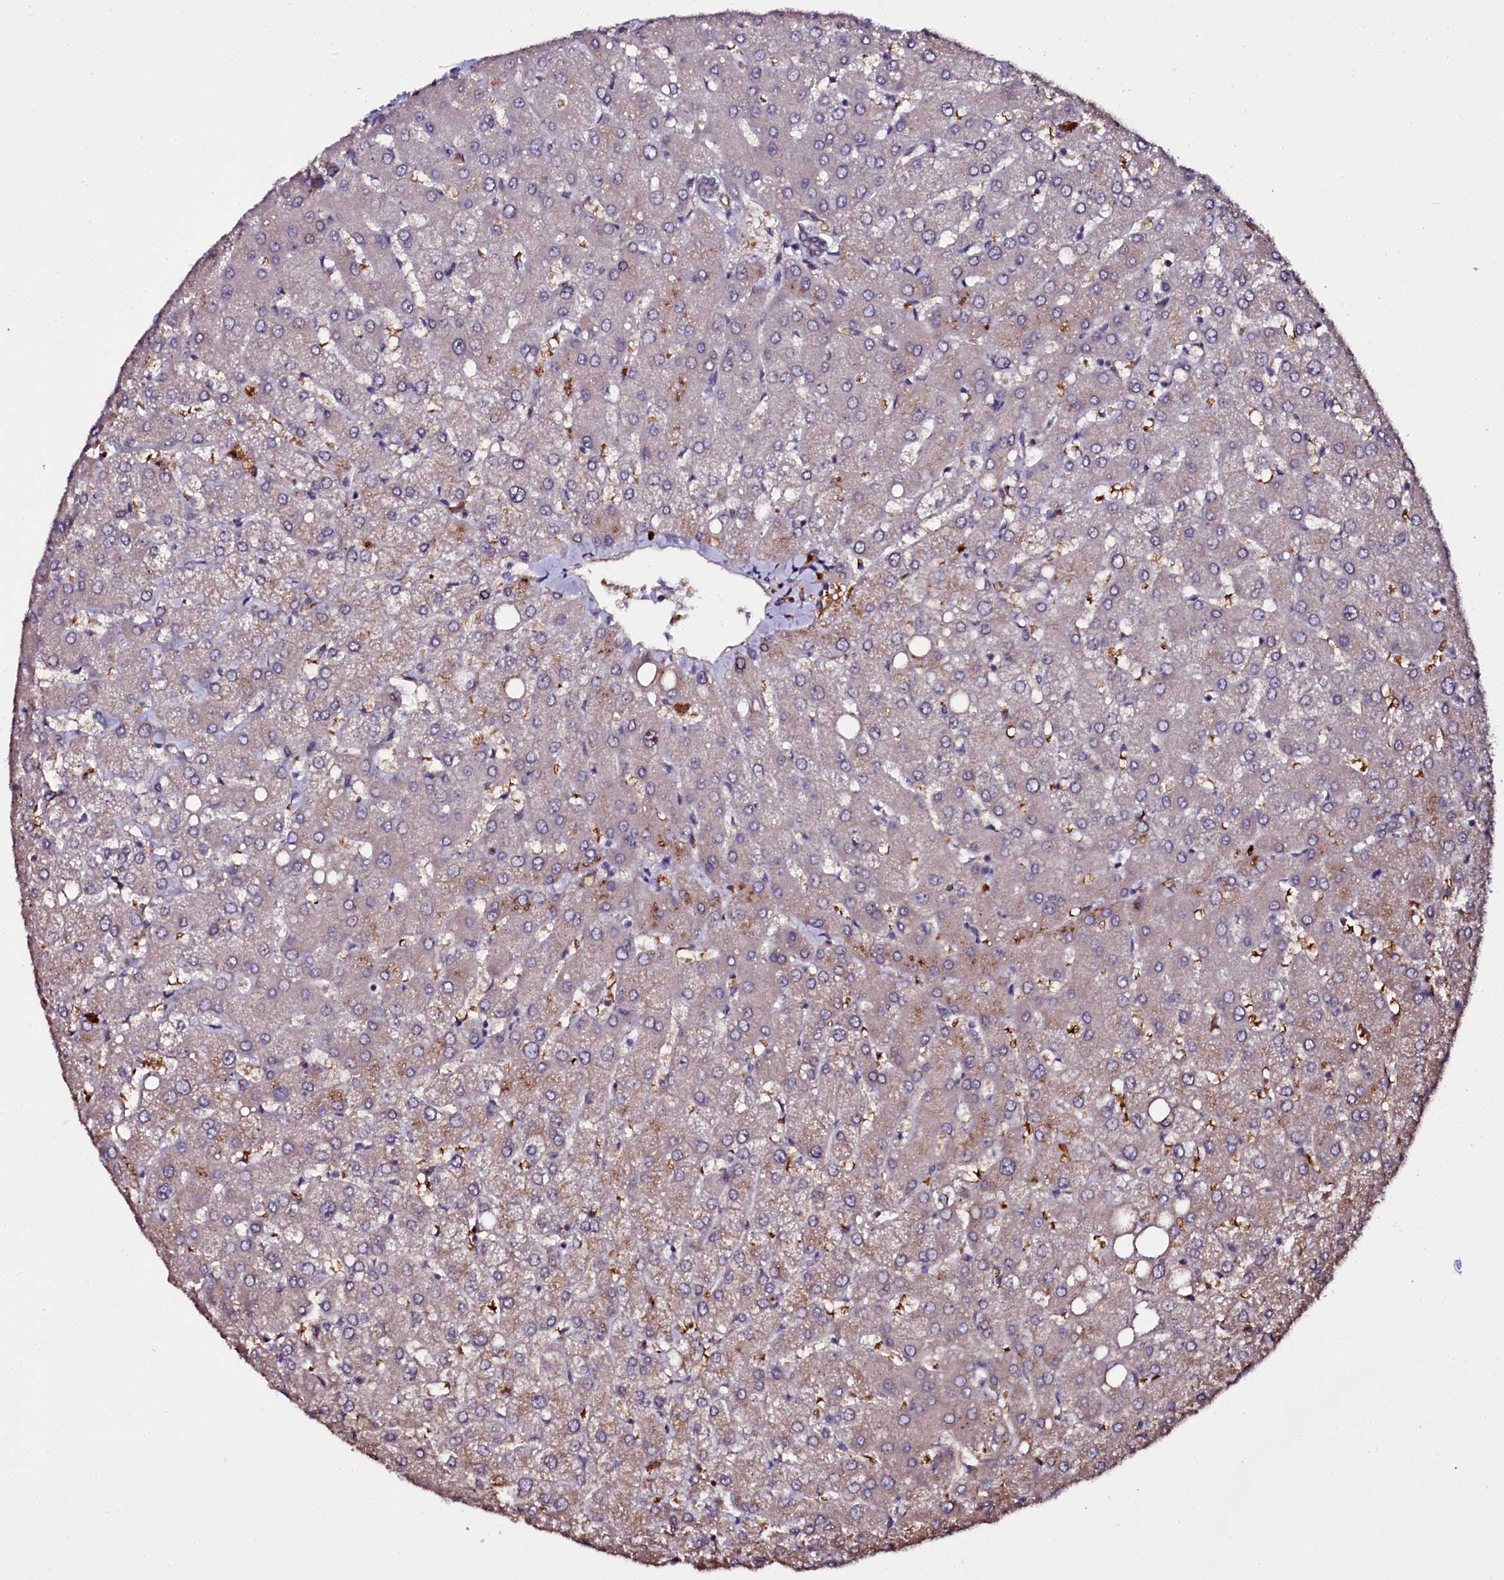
{"staining": {"intensity": "negative", "quantity": "none", "location": "none"}, "tissue": "liver", "cell_type": "Cholangiocytes", "image_type": "normal", "snomed": [{"axis": "morphology", "description": "Normal tissue, NOS"}, {"axis": "topography", "description": "Liver"}], "caption": "High power microscopy photomicrograph of an immunohistochemistry (IHC) photomicrograph of normal liver, revealing no significant staining in cholangiocytes. Brightfield microscopy of IHC stained with DAB (brown) and hematoxylin (blue), captured at high magnification.", "gene": "MEX3C", "patient": {"sex": "female", "age": 54}}